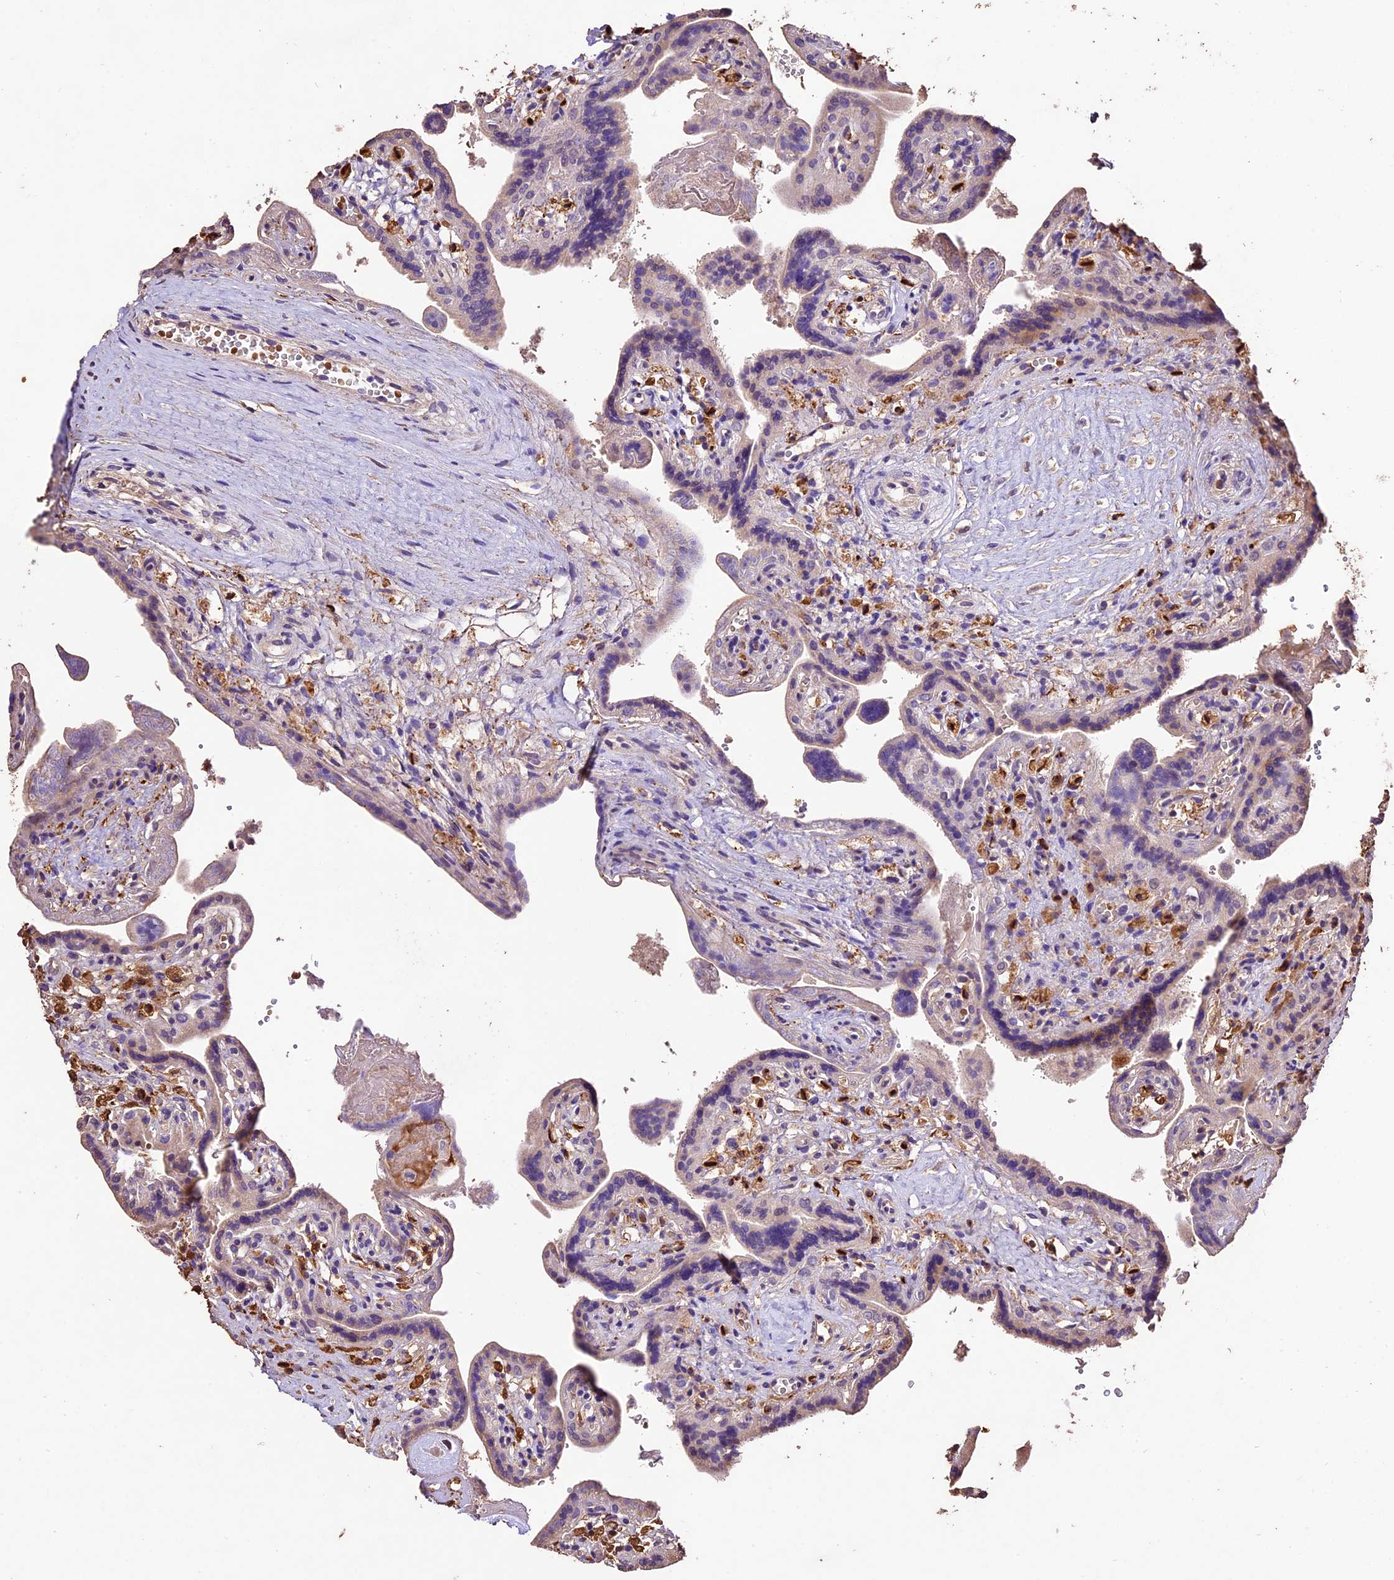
{"staining": {"intensity": "negative", "quantity": "none", "location": "none"}, "tissue": "placenta", "cell_type": "Trophoblastic cells", "image_type": "normal", "snomed": [{"axis": "morphology", "description": "Normal tissue, NOS"}, {"axis": "topography", "description": "Placenta"}], "caption": "DAB immunohistochemical staining of normal placenta demonstrates no significant positivity in trophoblastic cells. (DAB IHC with hematoxylin counter stain).", "gene": "CRLF1", "patient": {"sex": "female", "age": 37}}